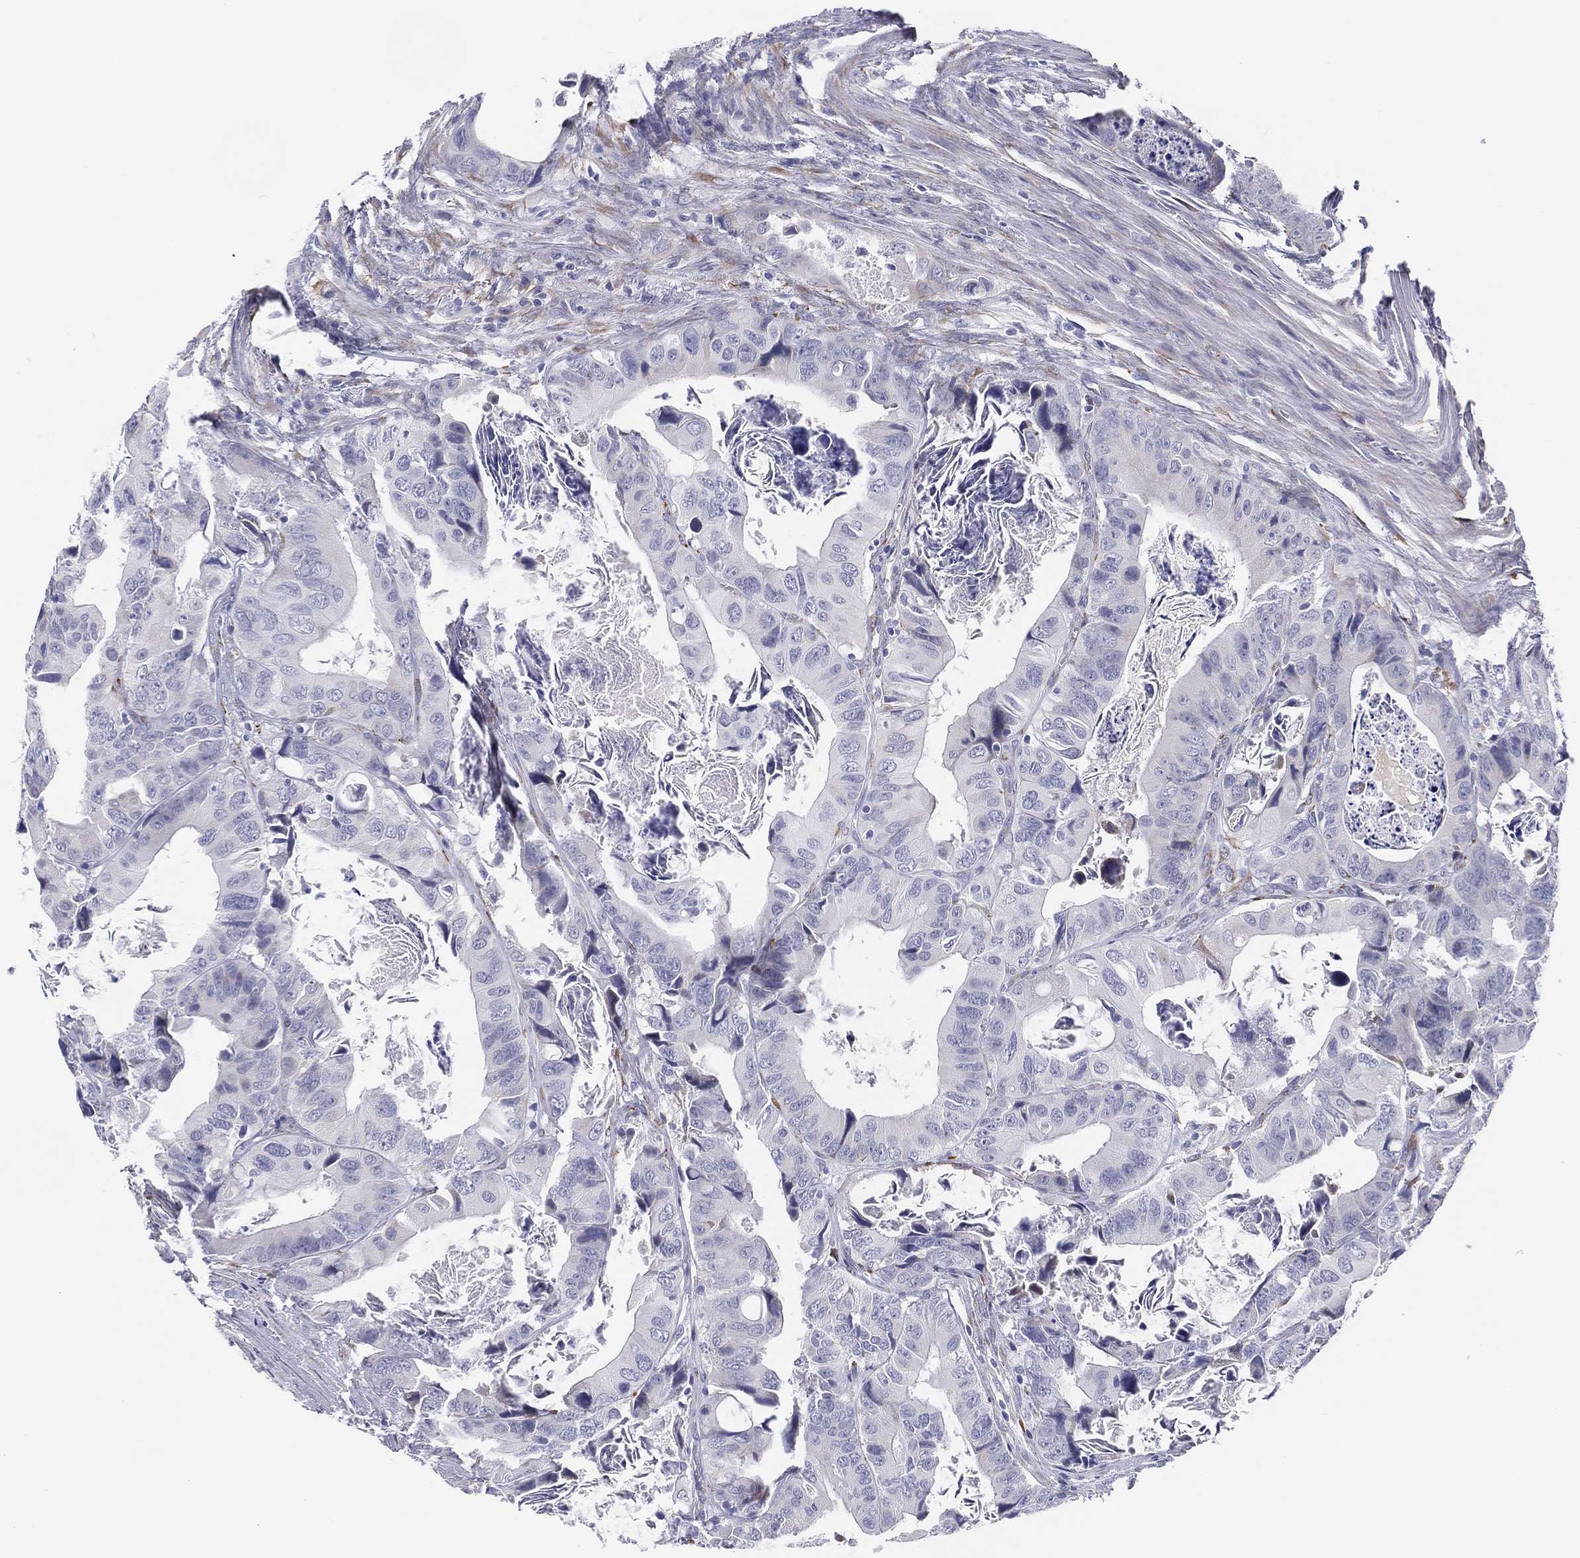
{"staining": {"intensity": "negative", "quantity": "none", "location": "none"}, "tissue": "colorectal cancer", "cell_type": "Tumor cells", "image_type": "cancer", "snomed": [{"axis": "morphology", "description": "Adenocarcinoma, NOS"}, {"axis": "topography", "description": "Rectum"}], "caption": "Tumor cells are negative for brown protein staining in colorectal cancer (adenocarcinoma).", "gene": "MLF1", "patient": {"sex": "male", "age": 64}}